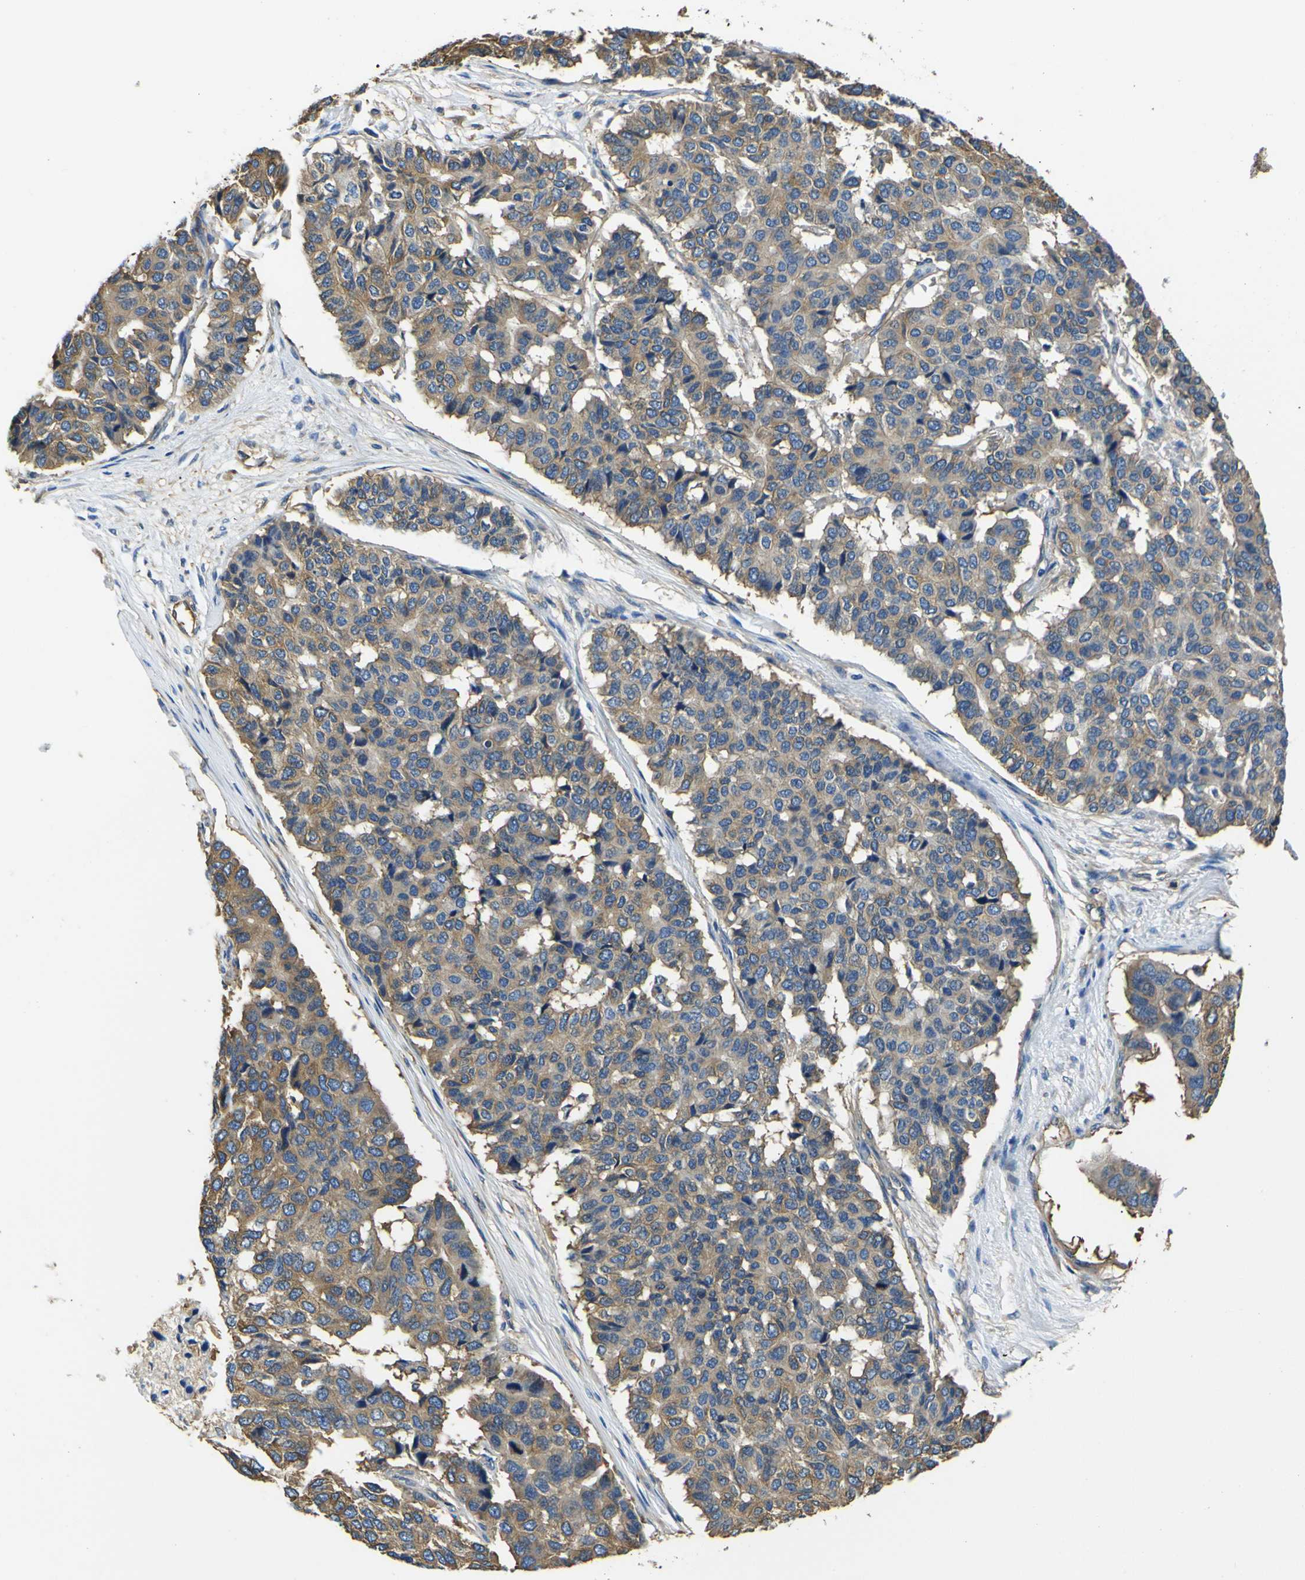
{"staining": {"intensity": "moderate", "quantity": ">75%", "location": "cytoplasmic/membranous"}, "tissue": "pancreatic cancer", "cell_type": "Tumor cells", "image_type": "cancer", "snomed": [{"axis": "morphology", "description": "Adenocarcinoma, NOS"}, {"axis": "topography", "description": "Pancreas"}], "caption": "Tumor cells demonstrate medium levels of moderate cytoplasmic/membranous staining in about >75% of cells in adenocarcinoma (pancreatic).", "gene": "TUBB", "patient": {"sex": "male", "age": 50}}